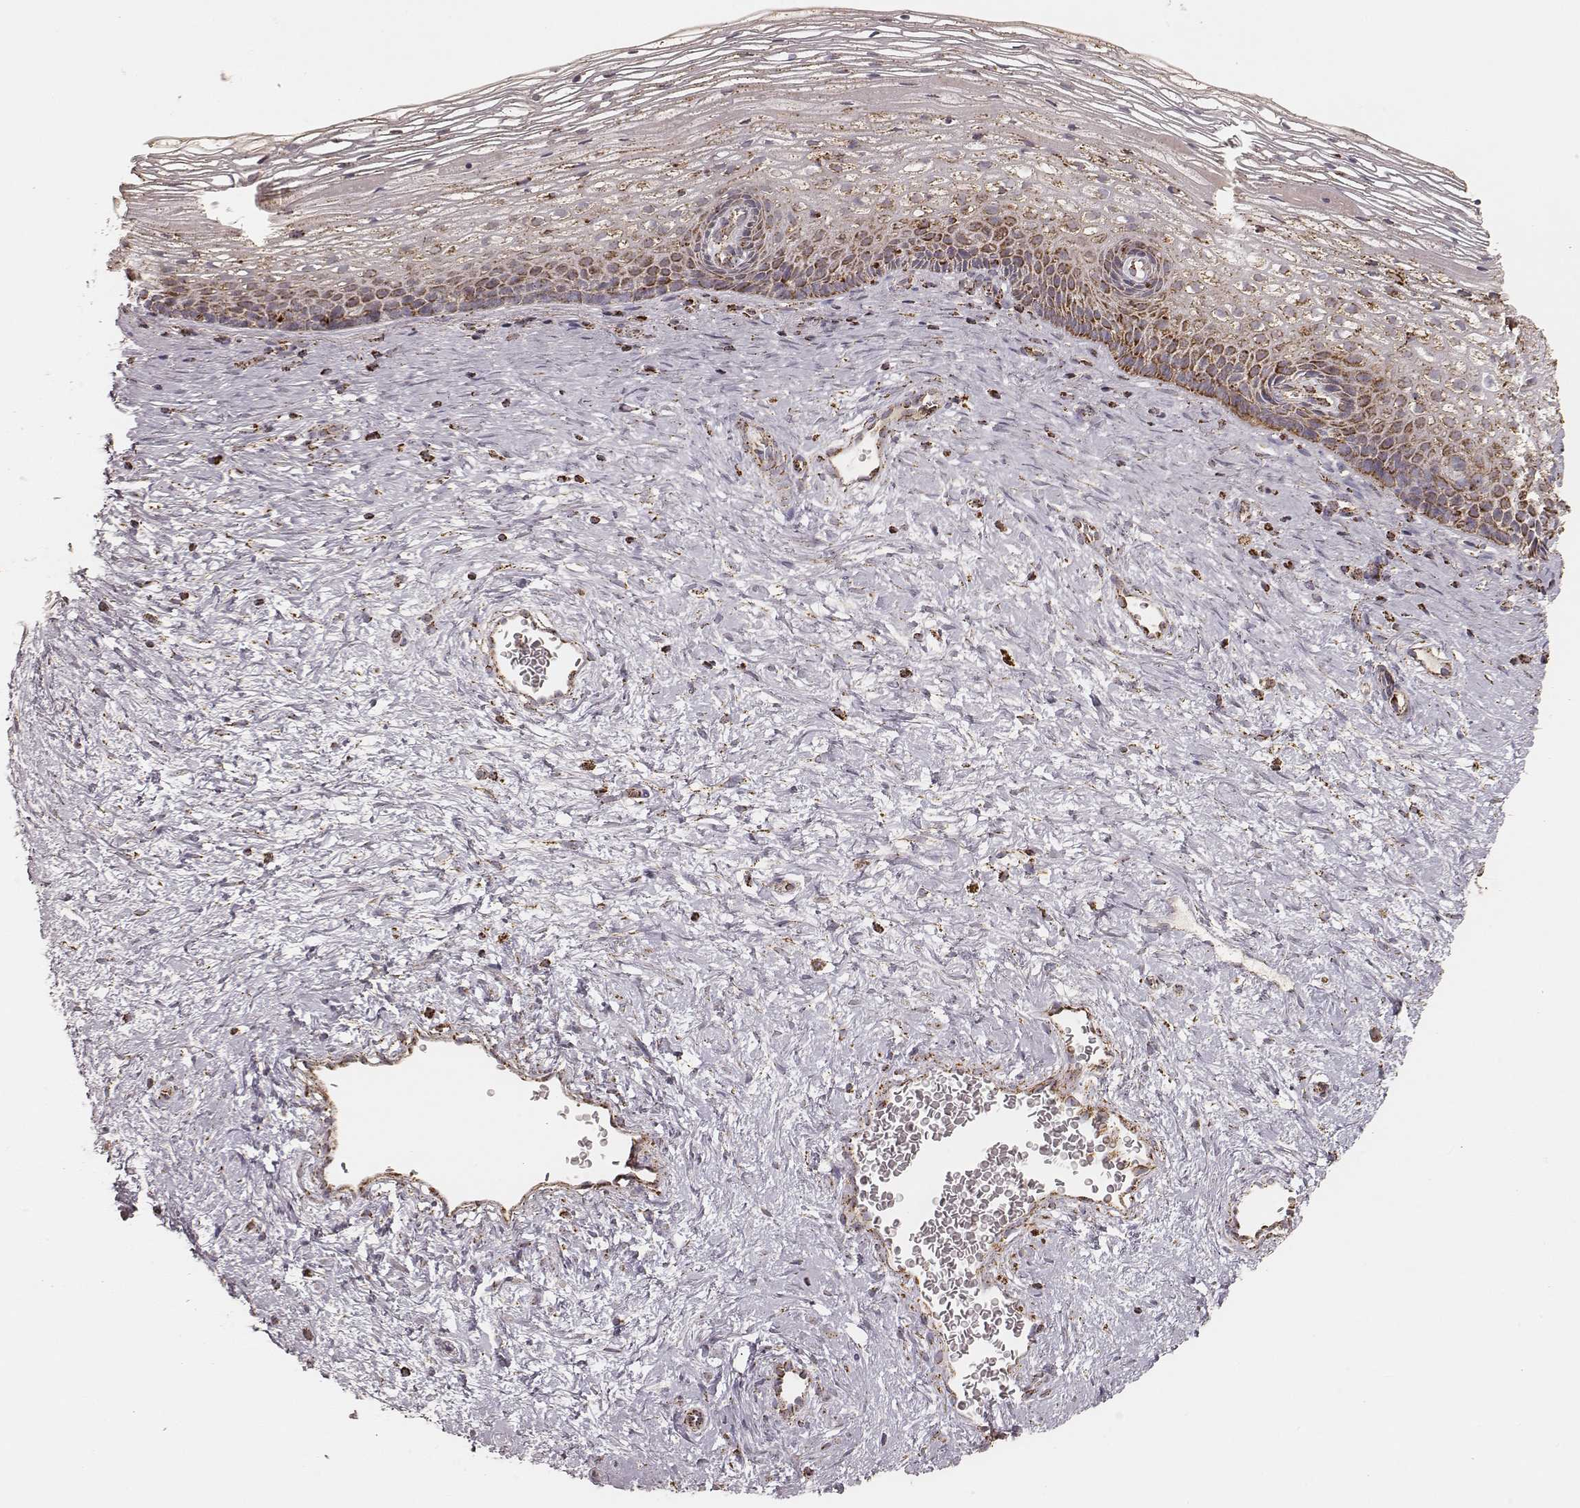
{"staining": {"intensity": "strong", "quantity": ">75%", "location": "cytoplasmic/membranous"}, "tissue": "cervix", "cell_type": "Glandular cells", "image_type": "normal", "snomed": [{"axis": "morphology", "description": "Normal tissue, NOS"}, {"axis": "topography", "description": "Cervix"}], "caption": "A brown stain shows strong cytoplasmic/membranous staining of a protein in glandular cells of benign cervix. Immunohistochemistry (ihc) stains the protein in brown and the nuclei are stained blue.", "gene": "CS", "patient": {"sex": "female", "age": 34}}